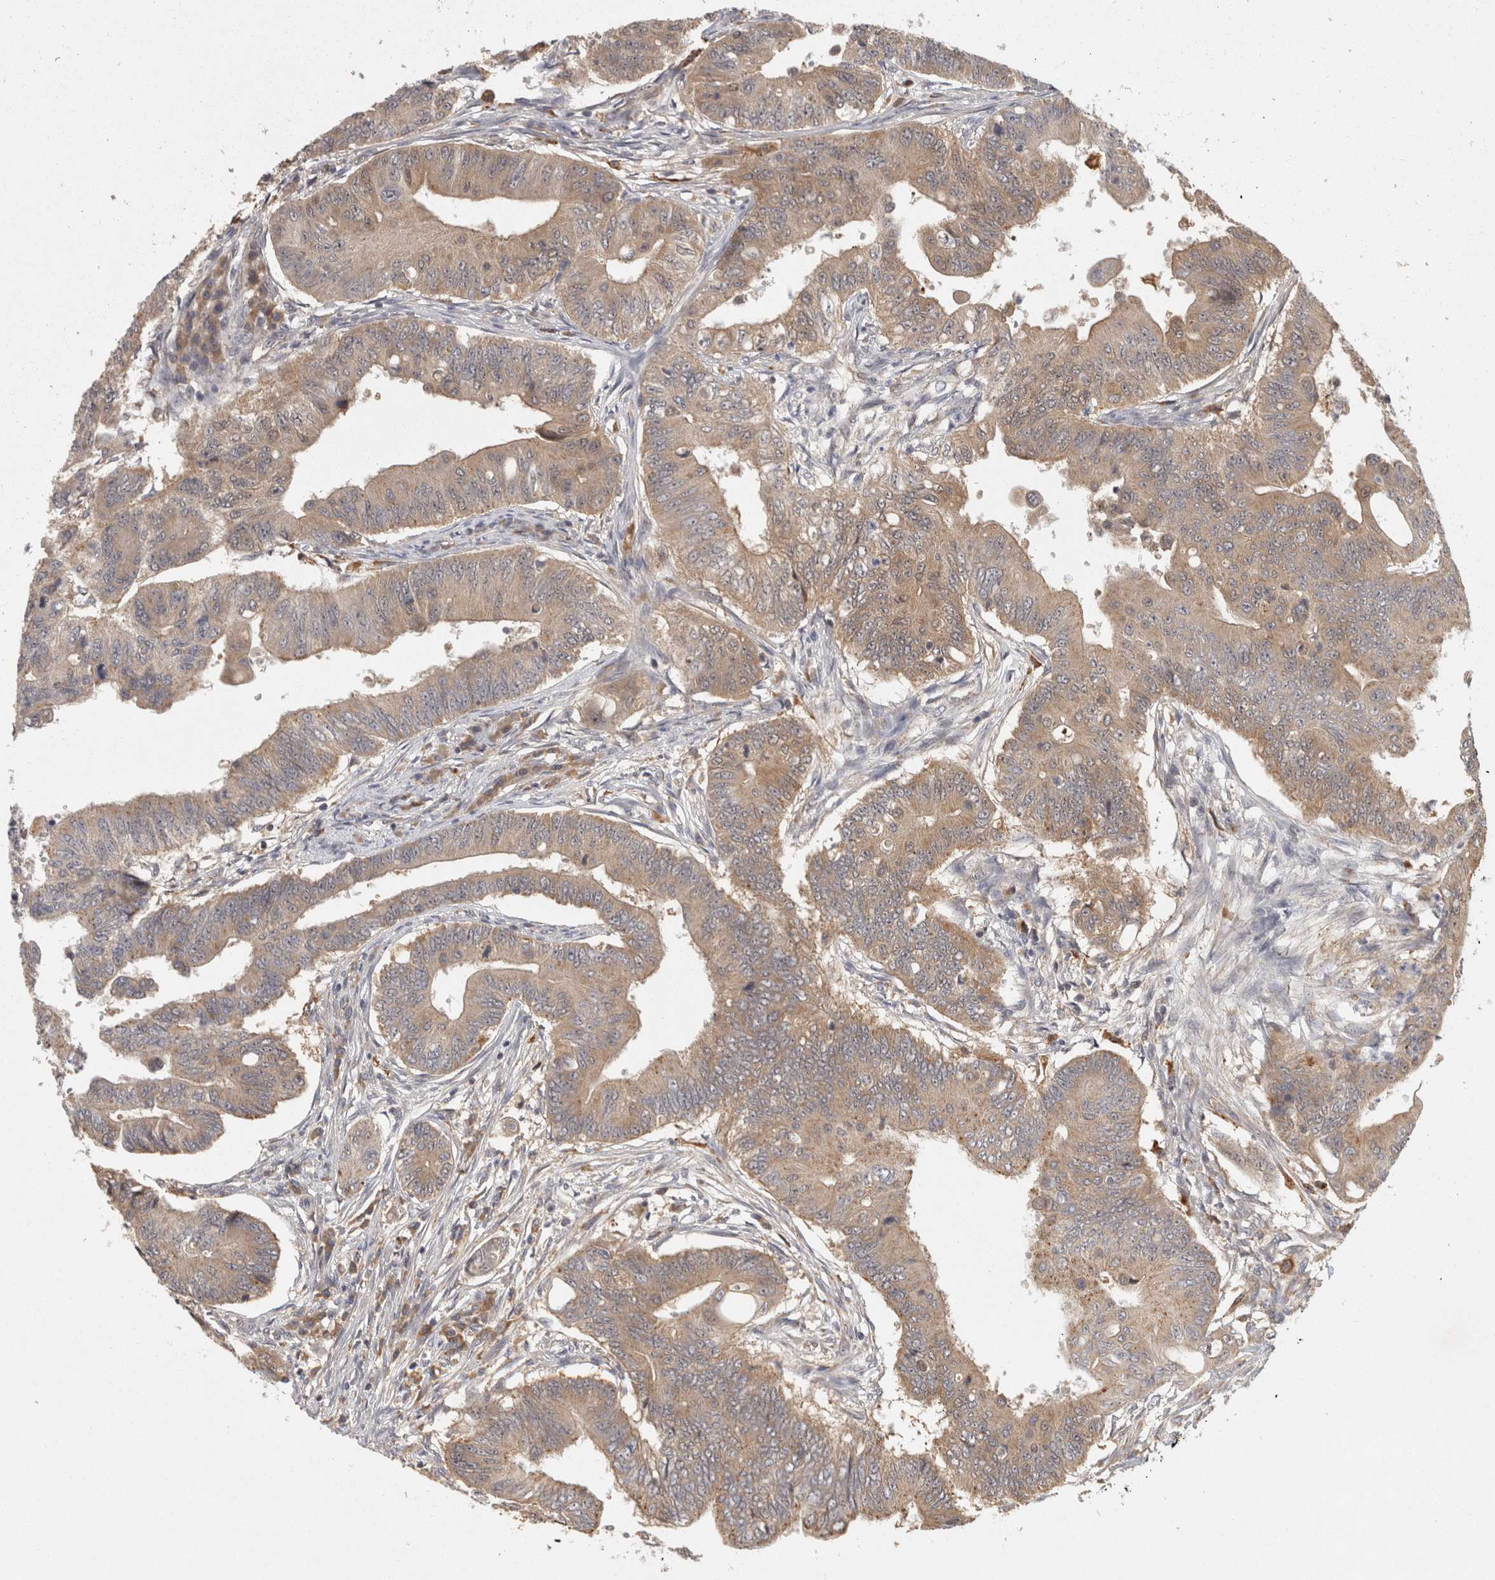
{"staining": {"intensity": "weak", "quantity": ">75%", "location": "cytoplasmic/membranous"}, "tissue": "colorectal cancer", "cell_type": "Tumor cells", "image_type": "cancer", "snomed": [{"axis": "morphology", "description": "Adenoma, NOS"}, {"axis": "morphology", "description": "Adenocarcinoma, NOS"}, {"axis": "topography", "description": "Colon"}], "caption": "A photomicrograph of human adenocarcinoma (colorectal) stained for a protein exhibits weak cytoplasmic/membranous brown staining in tumor cells.", "gene": "ACAT2", "patient": {"sex": "male", "age": 79}}